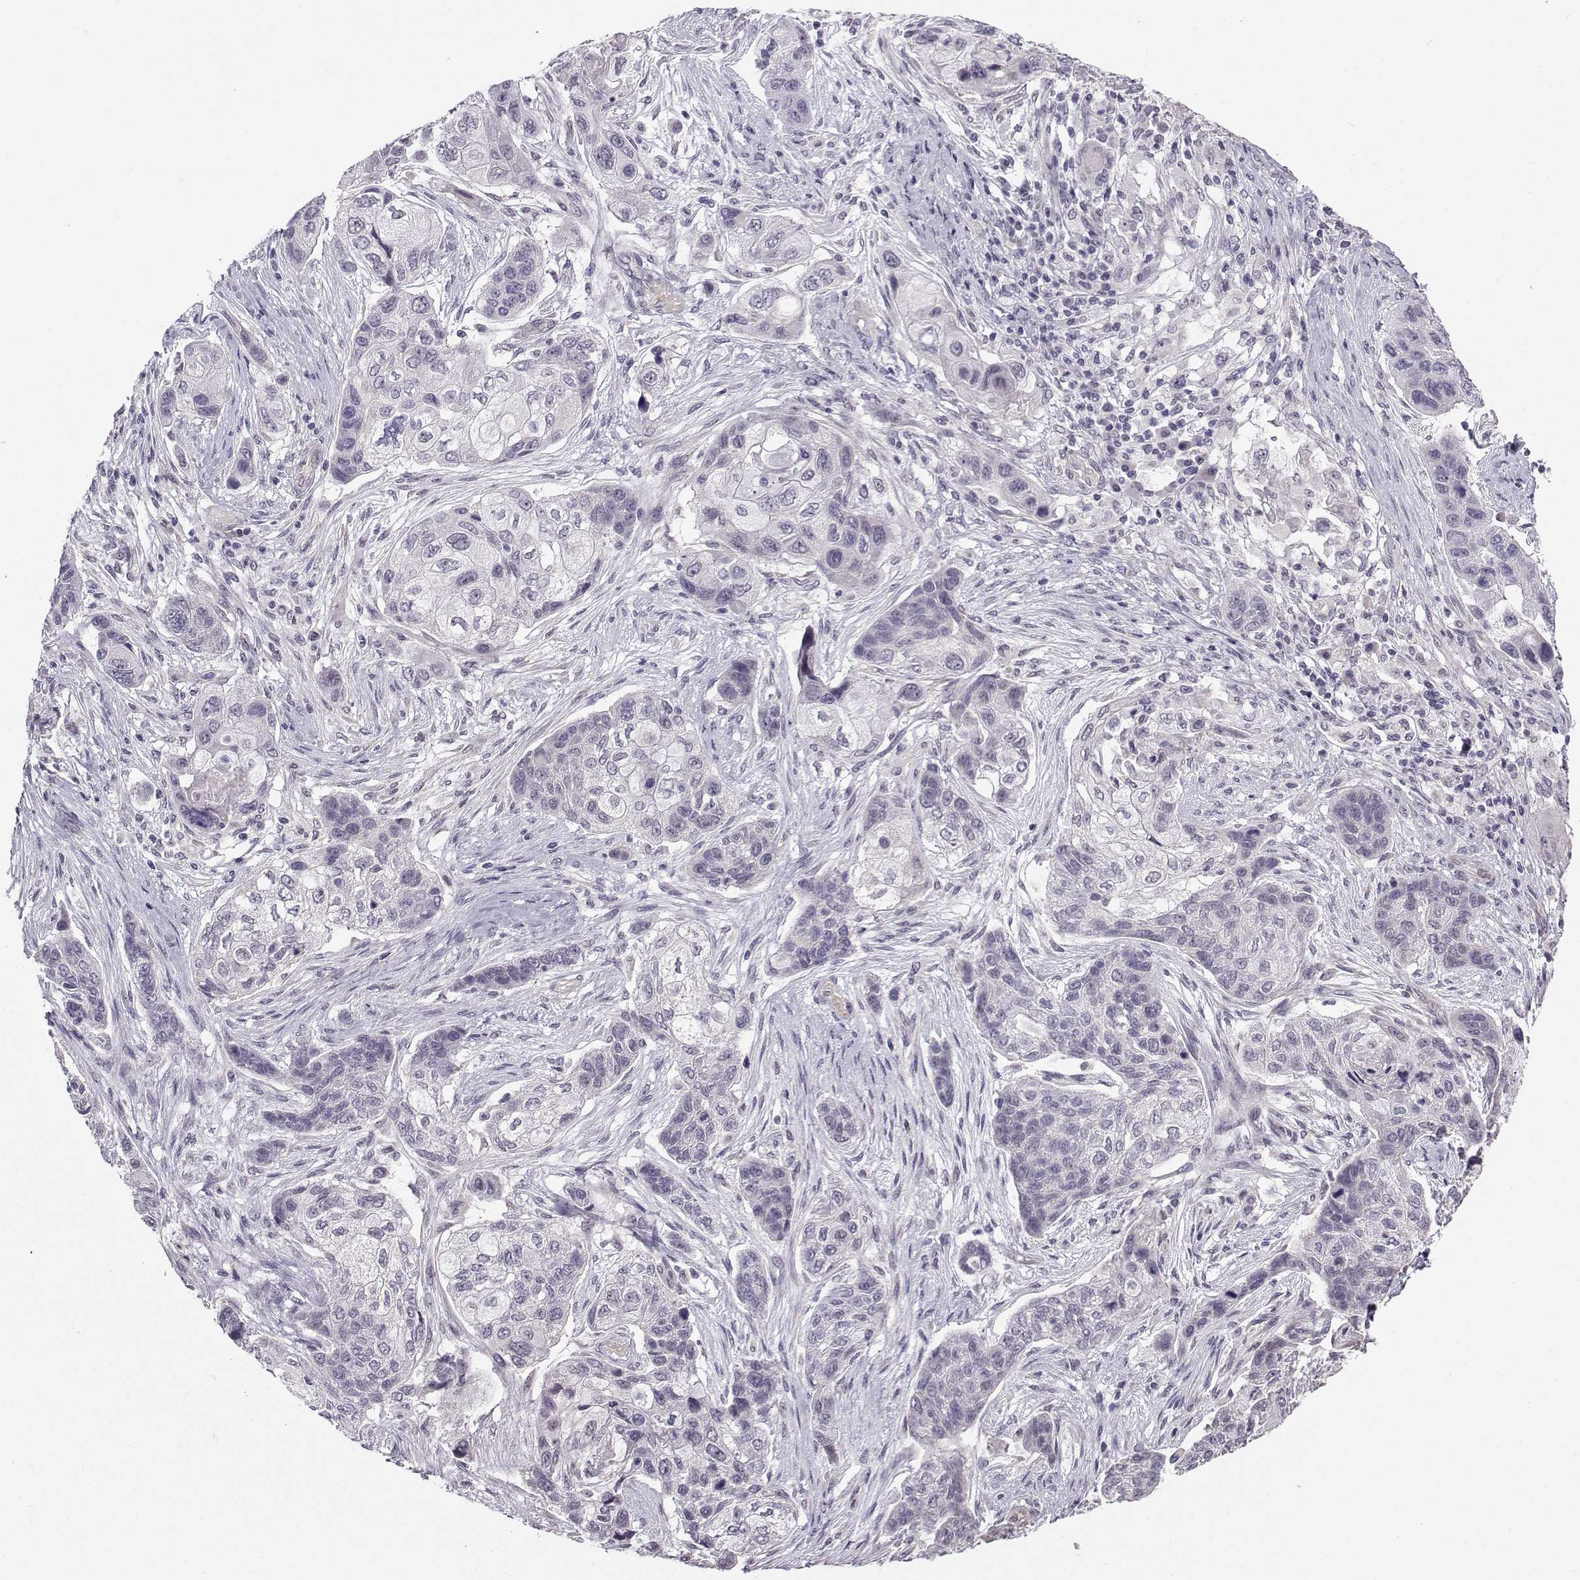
{"staining": {"intensity": "negative", "quantity": "none", "location": "none"}, "tissue": "lung cancer", "cell_type": "Tumor cells", "image_type": "cancer", "snomed": [{"axis": "morphology", "description": "Squamous cell carcinoma, NOS"}, {"axis": "topography", "description": "Lung"}], "caption": "DAB immunohistochemical staining of human squamous cell carcinoma (lung) shows no significant positivity in tumor cells.", "gene": "TSPYL5", "patient": {"sex": "male", "age": 69}}